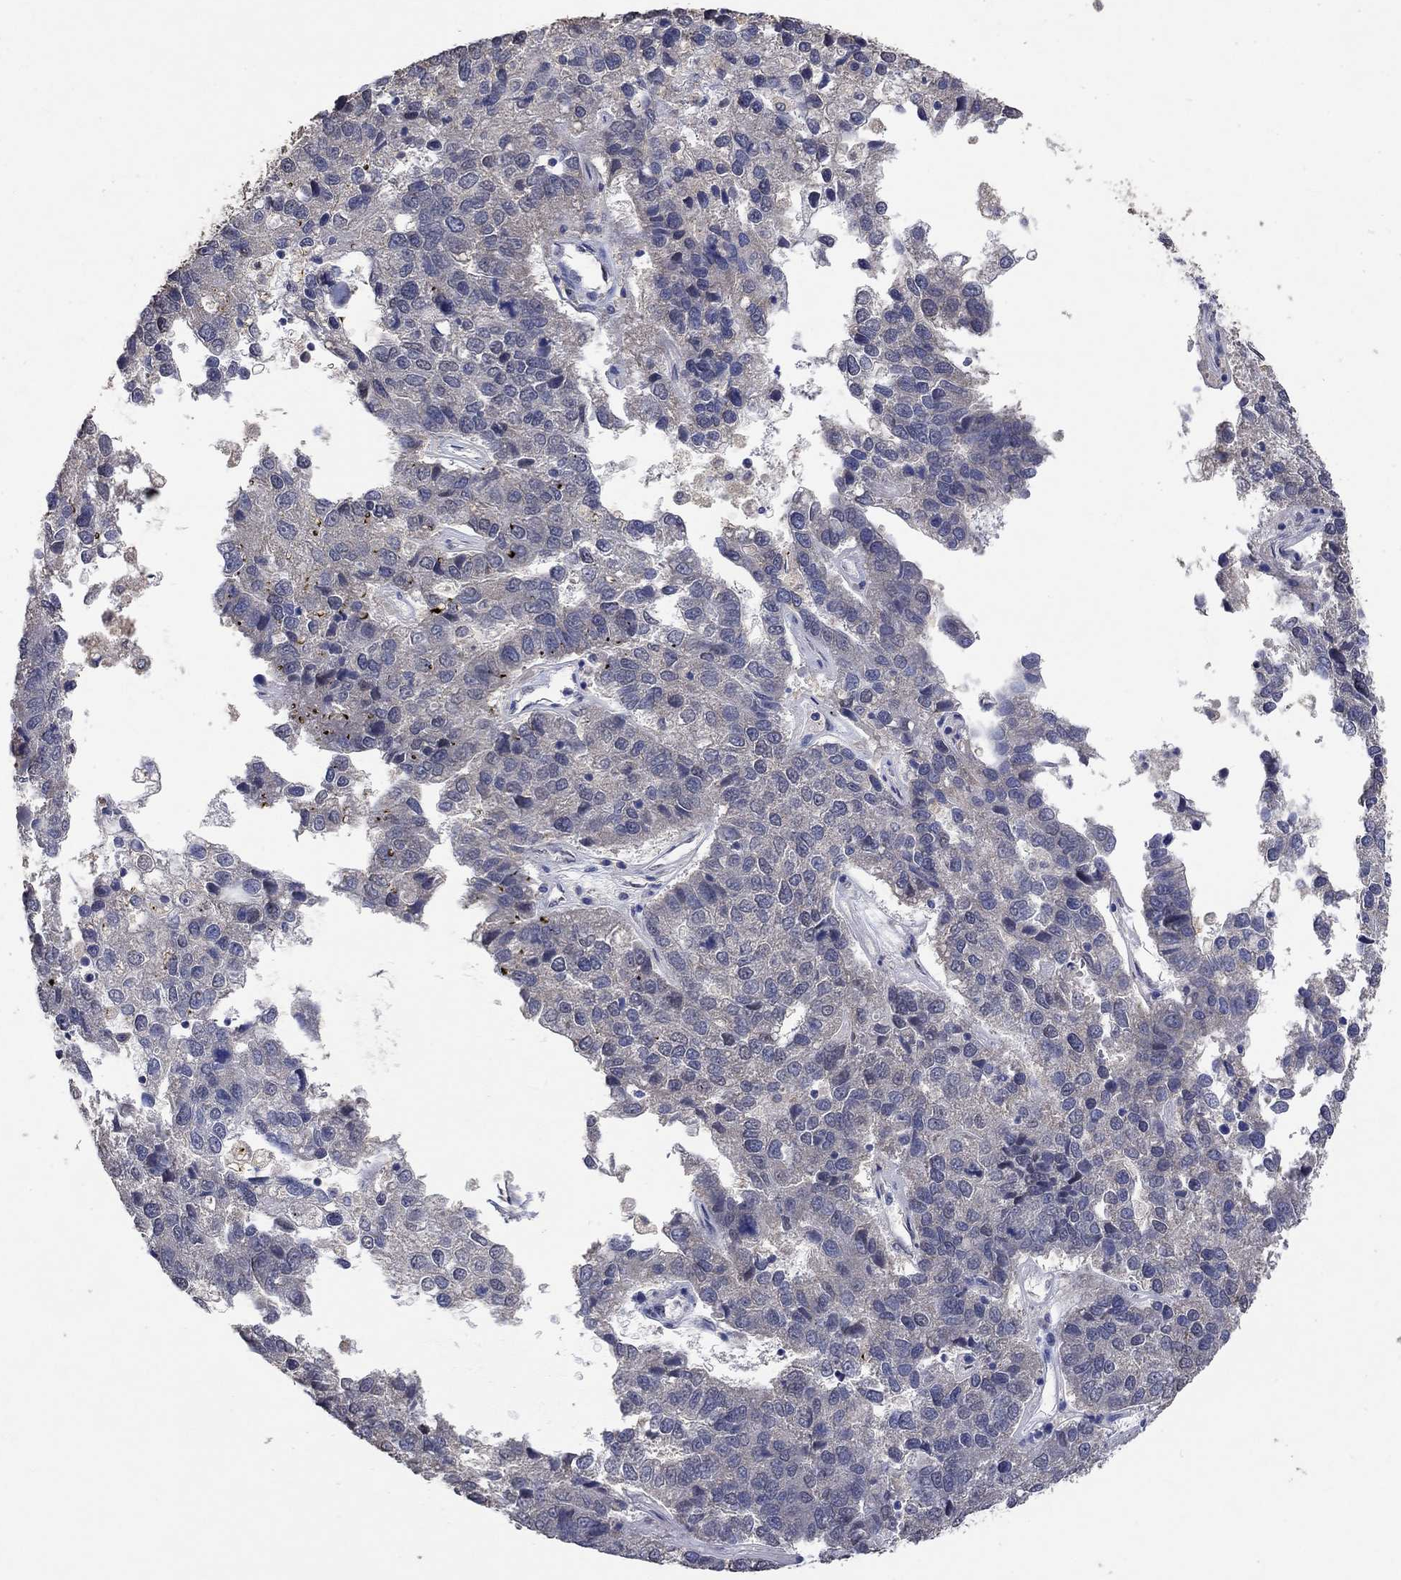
{"staining": {"intensity": "negative", "quantity": "none", "location": "none"}, "tissue": "pancreatic cancer", "cell_type": "Tumor cells", "image_type": "cancer", "snomed": [{"axis": "morphology", "description": "Adenocarcinoma, NOS"}, {"axis": "topography", "description": "Pancreas"}], "caption": "Tumor cells are negative for protein expression in human pancreatic cancer.", "gene": "PTPN20", "patient": {"sex": "female", "age": 61}}